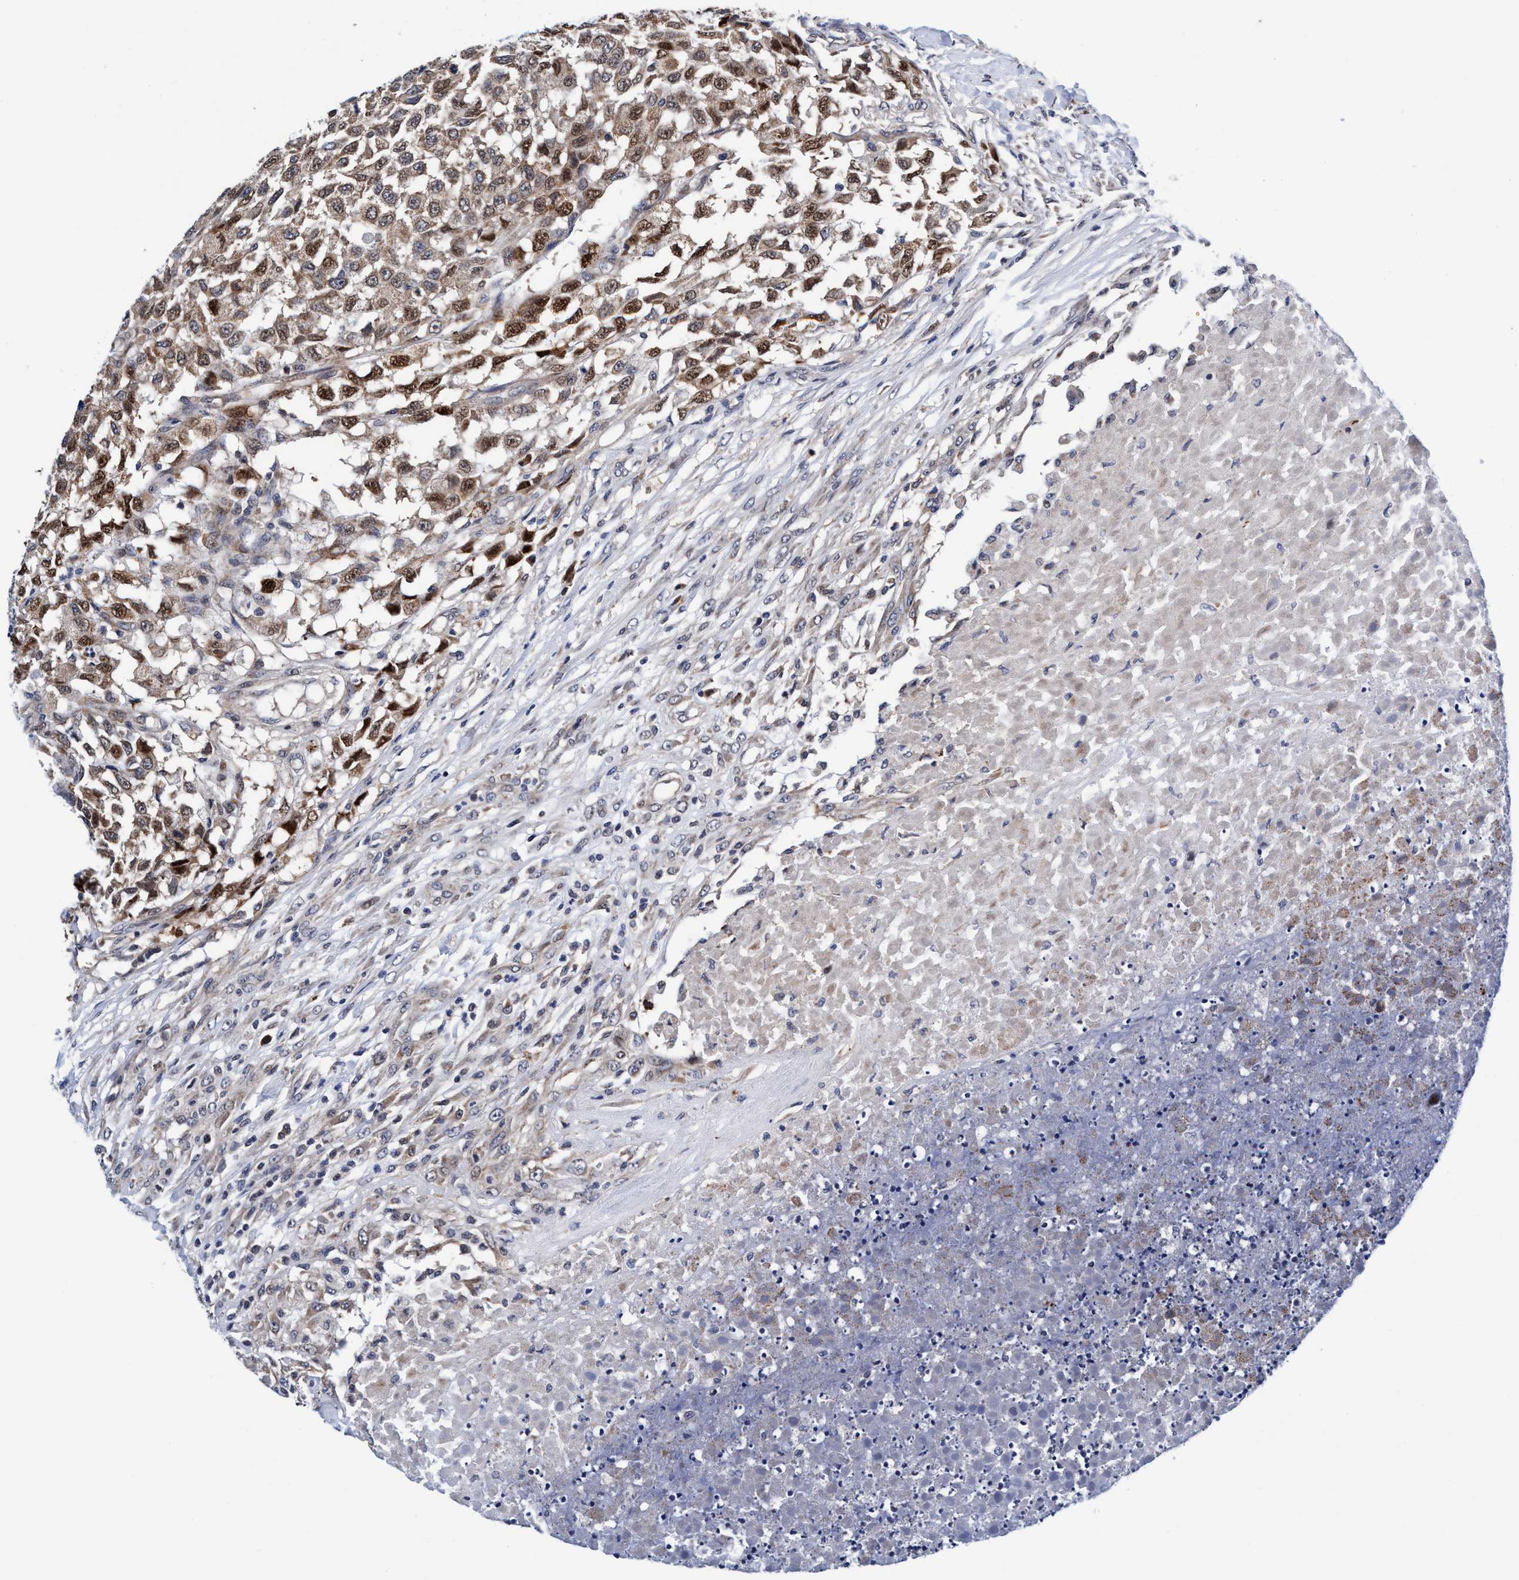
{"staining": {"intensity": "moderate", "quantity": "25%-75%", "location": "cytoplasmic/membranous,nuclear"}, "tissue": "testis cancer", "cell_type": "Tumor cells", "image_type": "cancer", "snomed": [{"axis": "morphology", "description": "Seminoma, NOS"}, {"axis": "topography", "description": "Testis"}], "caption": "A histopathology image of human testis cancer (seminoma) stained for a protein displays moderate cytoplasmic/membranous and nuclear brown staining in tumor cells. (IHC, brightfield microscopy, high magnification).", "gene": "AGAP2", "patient": {"sex": "male", "age": 59}}